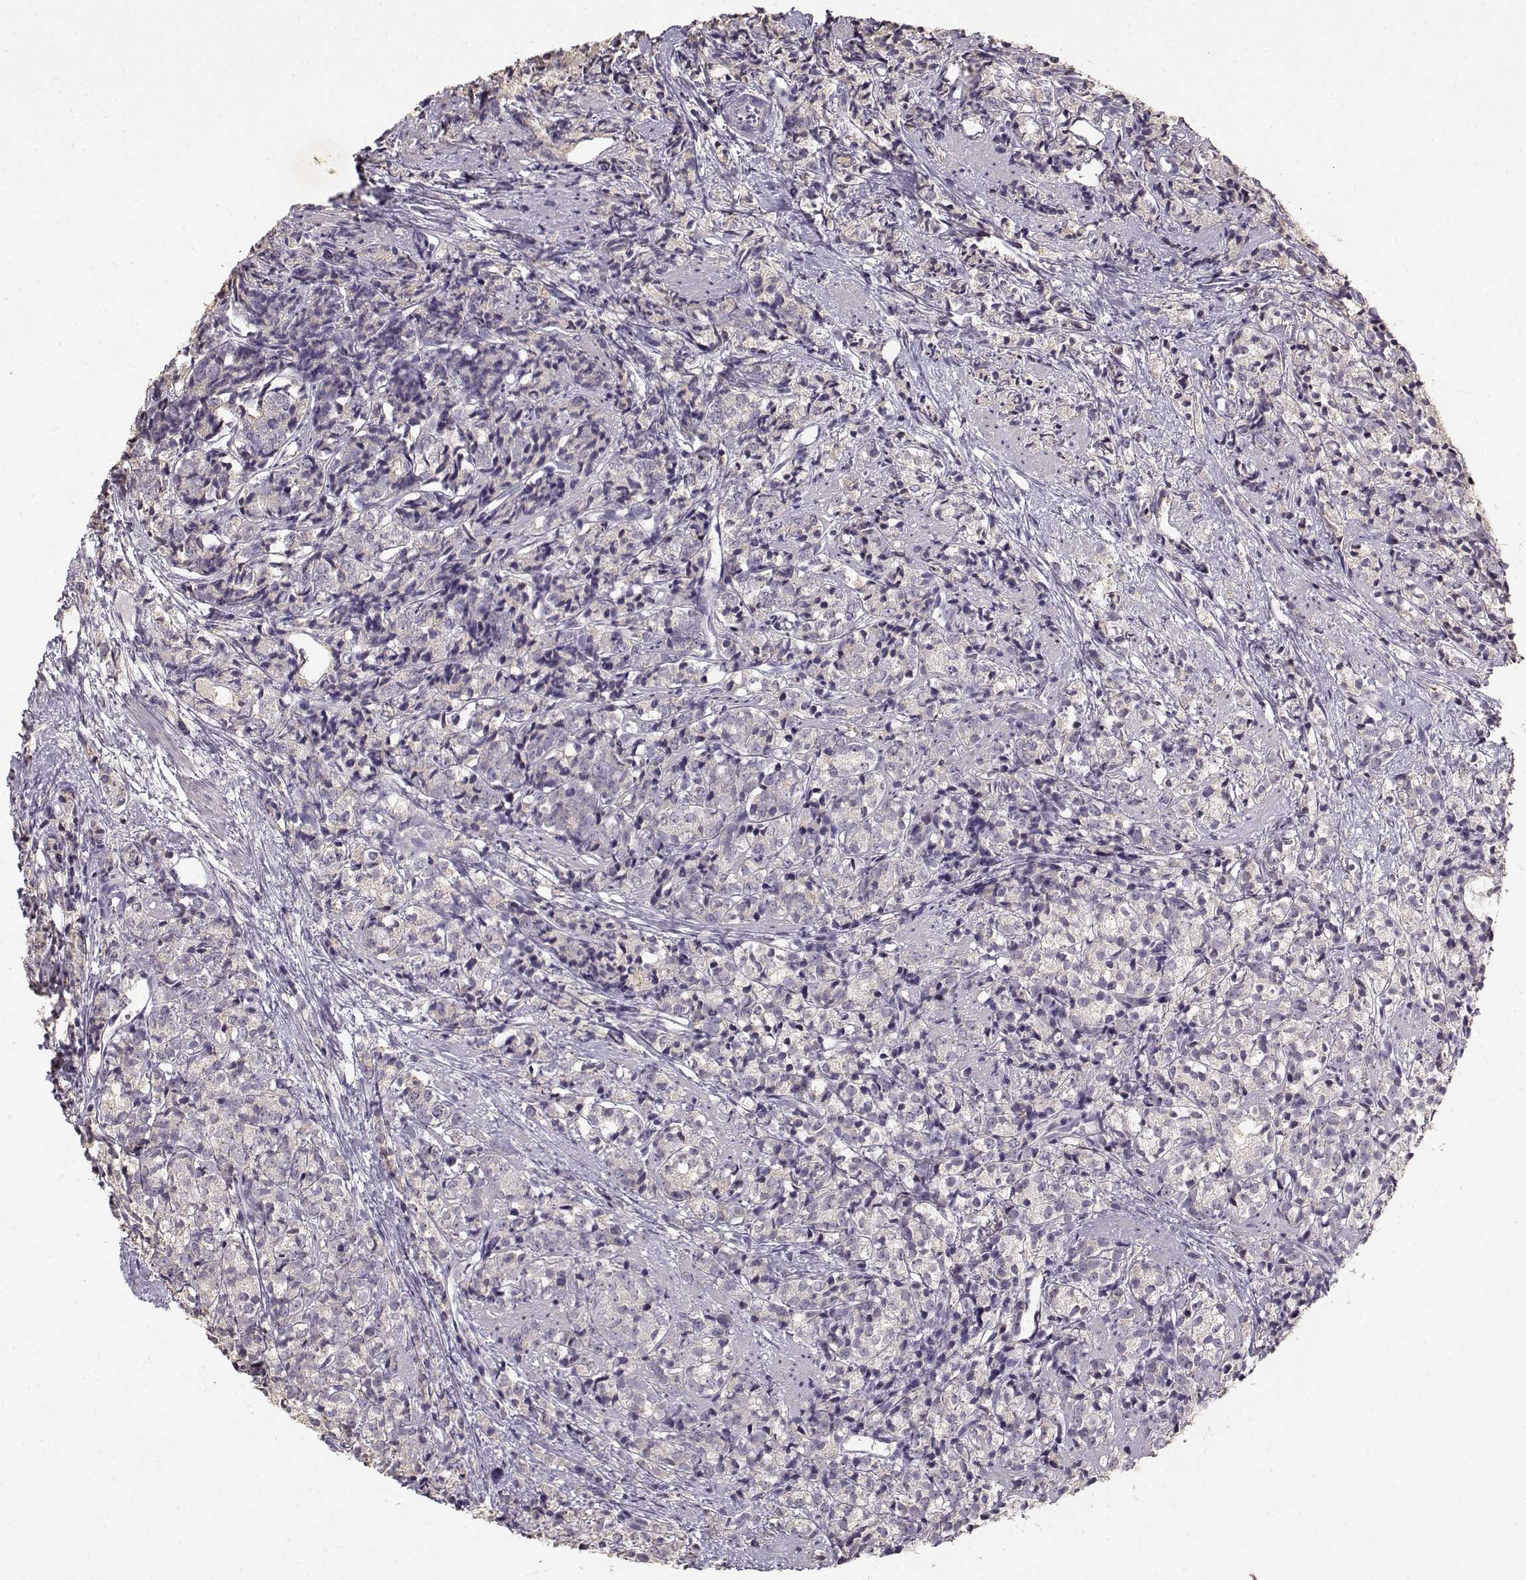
{"staining": {"intensity": "negative", "quantity": "none", "location": "none"}, "tissue": "prostate cancer", "cell_type": "Tumor cells", "image_type": "cancer", "snomed": [{"axis": "morphology", "description": "Adenocarcinoma, High grade"}, {"axis": "topography", "description": "Prostate"}], "caption": "This micrograph is of adenocarcinoma (high-grade) (prostate) stained with immunohistochemistry (IHC) to label a protein in brown with the nuclei are counter-stained blue. There is no staining in tumor cells.", "gene": "UROC1", "patient": {"sex": "male", "age": 53}}